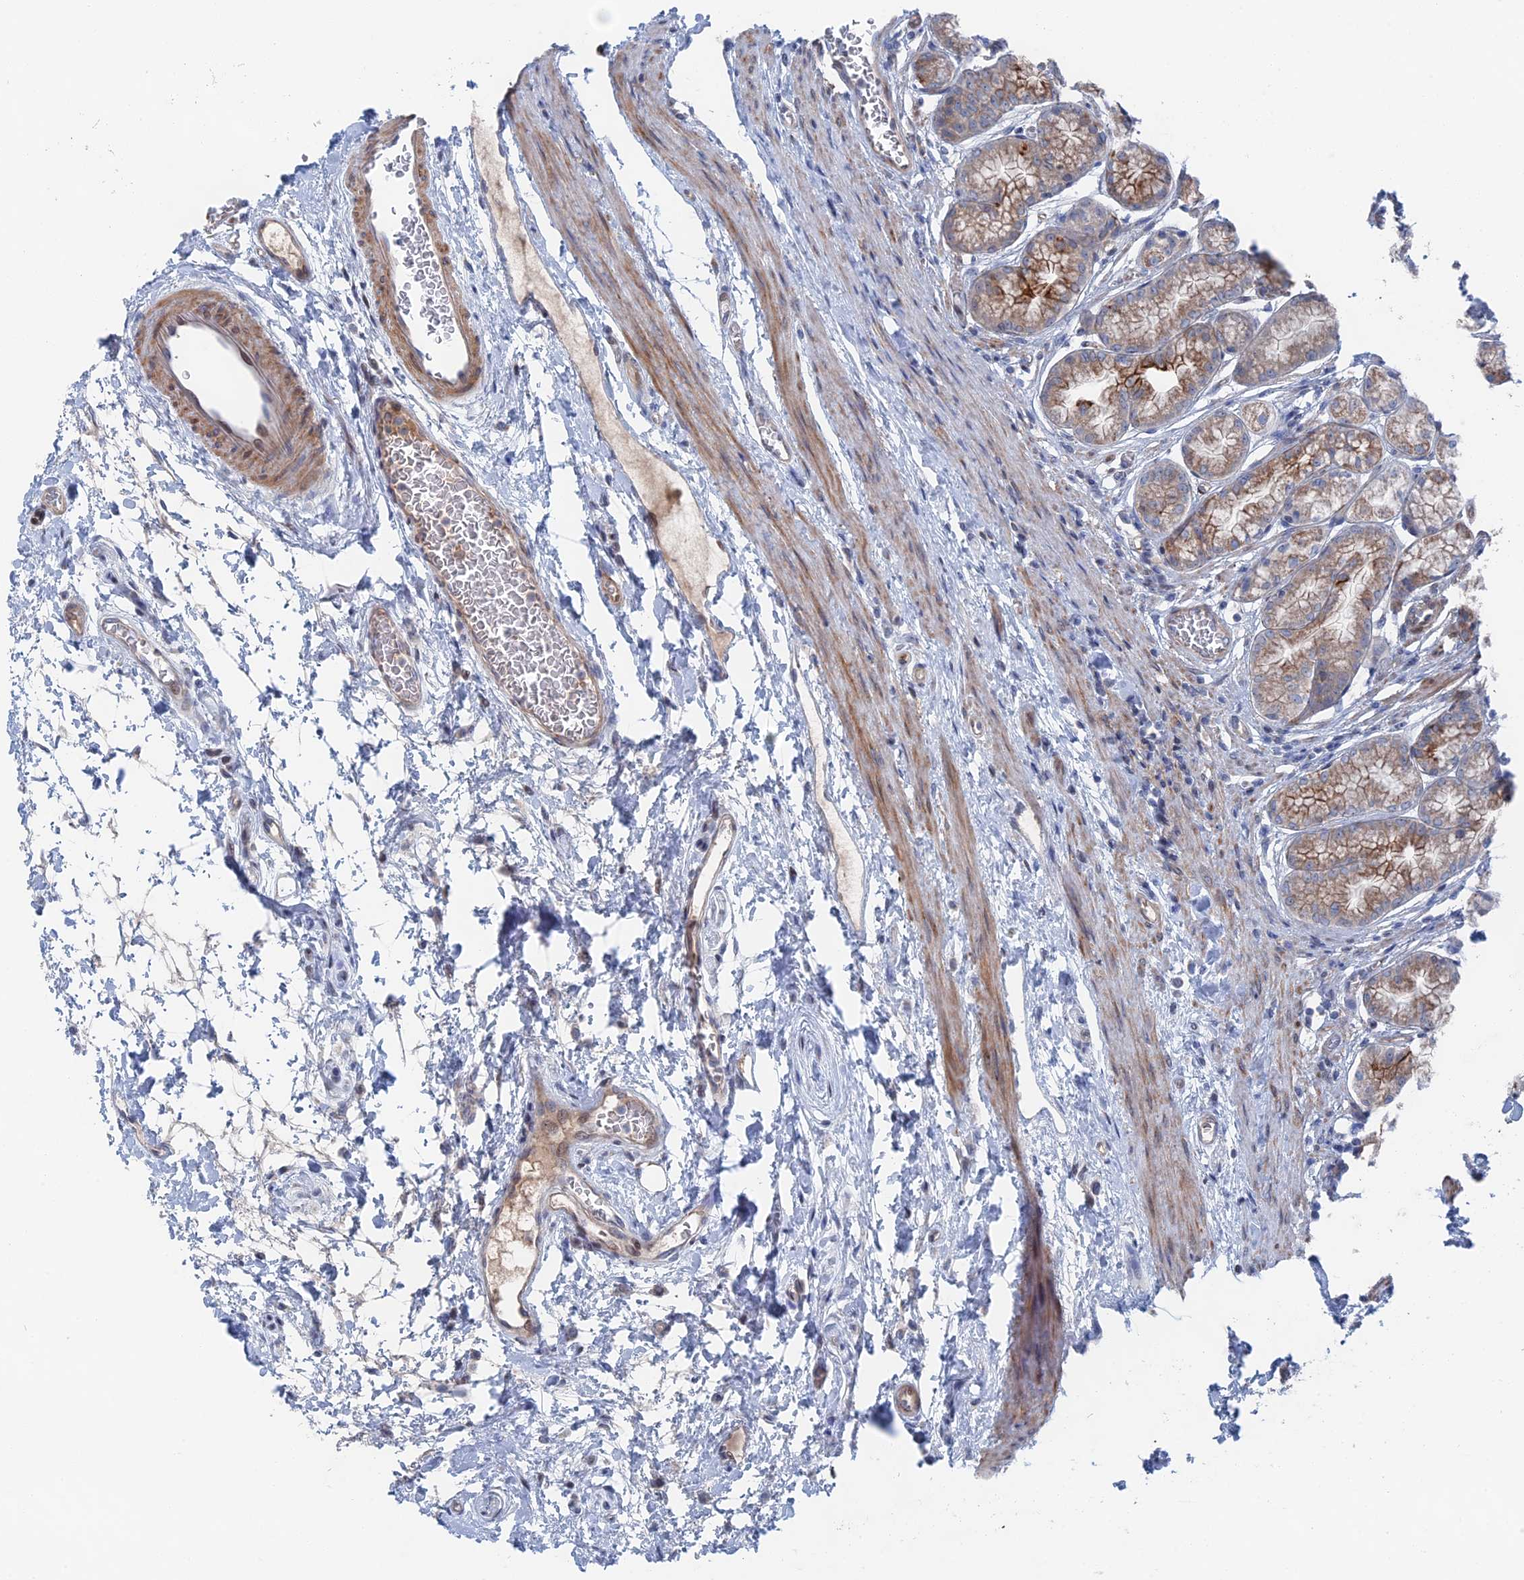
{"staining": {"intensity": "strong", "quantity": "25%-75%", "location": "cytoplasmic/membranous"}, "tissue": "stomach", "cell_type": "Glandular cells", "image_type": "normal", "snomed": [{"axis": "morphology", "description": "Normal tissue, NOS"}, {"axis": "morphology", "description": "Adenocarcinoma, NOS"}, {"axis": "morphology", "description": "Adenocarcinoma, High grade"}, {"axis": "topography", "description": "Stomach, upper"}, {"axis": "topography", "description": "Stomach"}], "caption": "Immunohistochemical staining of normal stomach demonstrates strong cytoplasmic/membranous protein expression in approximately 25%-75% of glandular cells.", "gene": "IL7", "patient": {"sex": "female", "age": 65}}